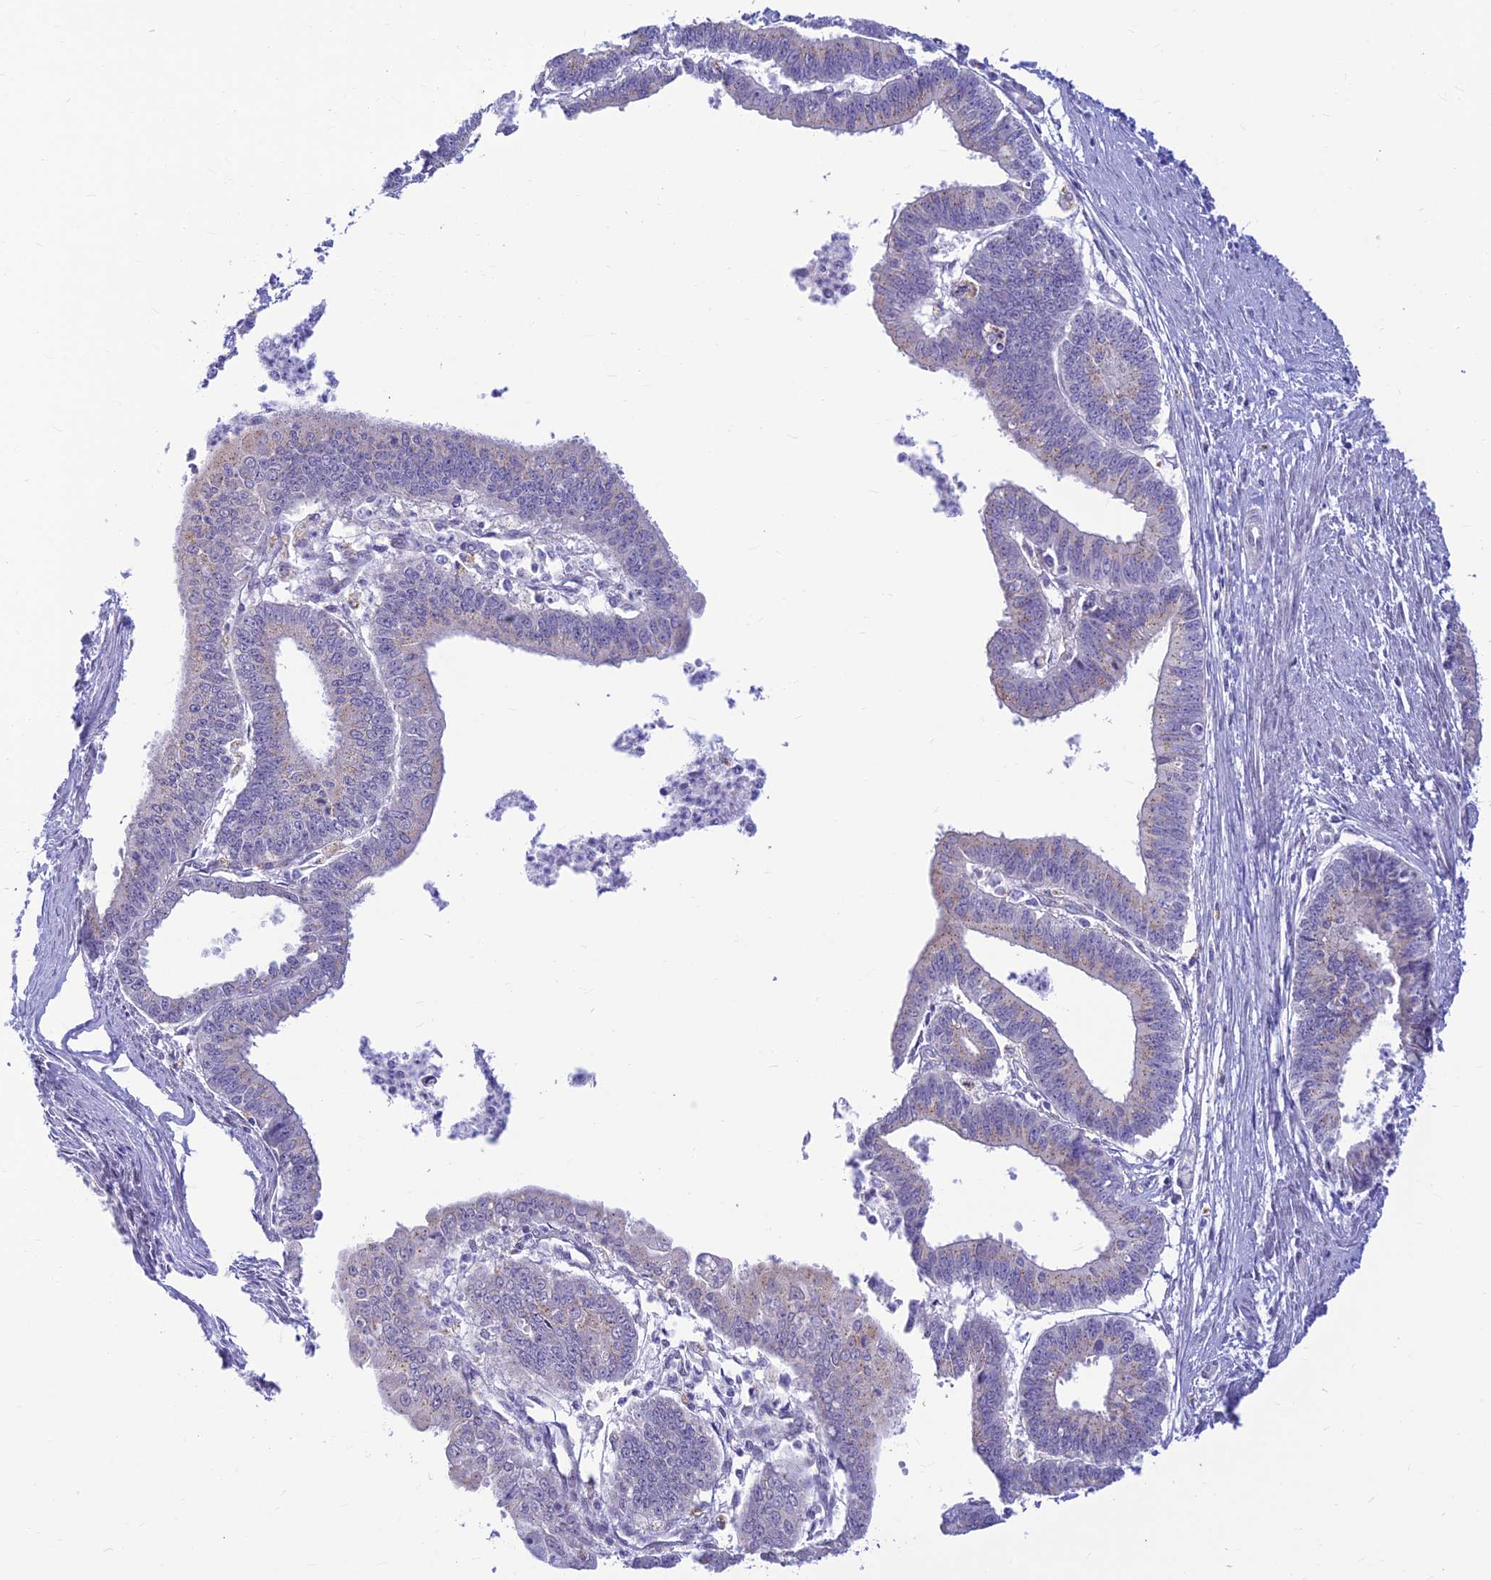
{"staining": {"intensity": "negative", "quantity": "none", "location": "none"}, "tissue": "endometrial cancer", "cell_type": "Tumor cells", "image_type": "cancer", "snomed": [{"axis": "morphology", "description": "Adenocarcinoma, NOS"}, {"axis": "topography", "description": "Endometrium"}], "caption": "A micrograph of human endometrial cancer (adenocarcinoma) is negative for staining in tumor cells.", "gene": "INKA1", "patient": {"sex": "female", "age": 73}}